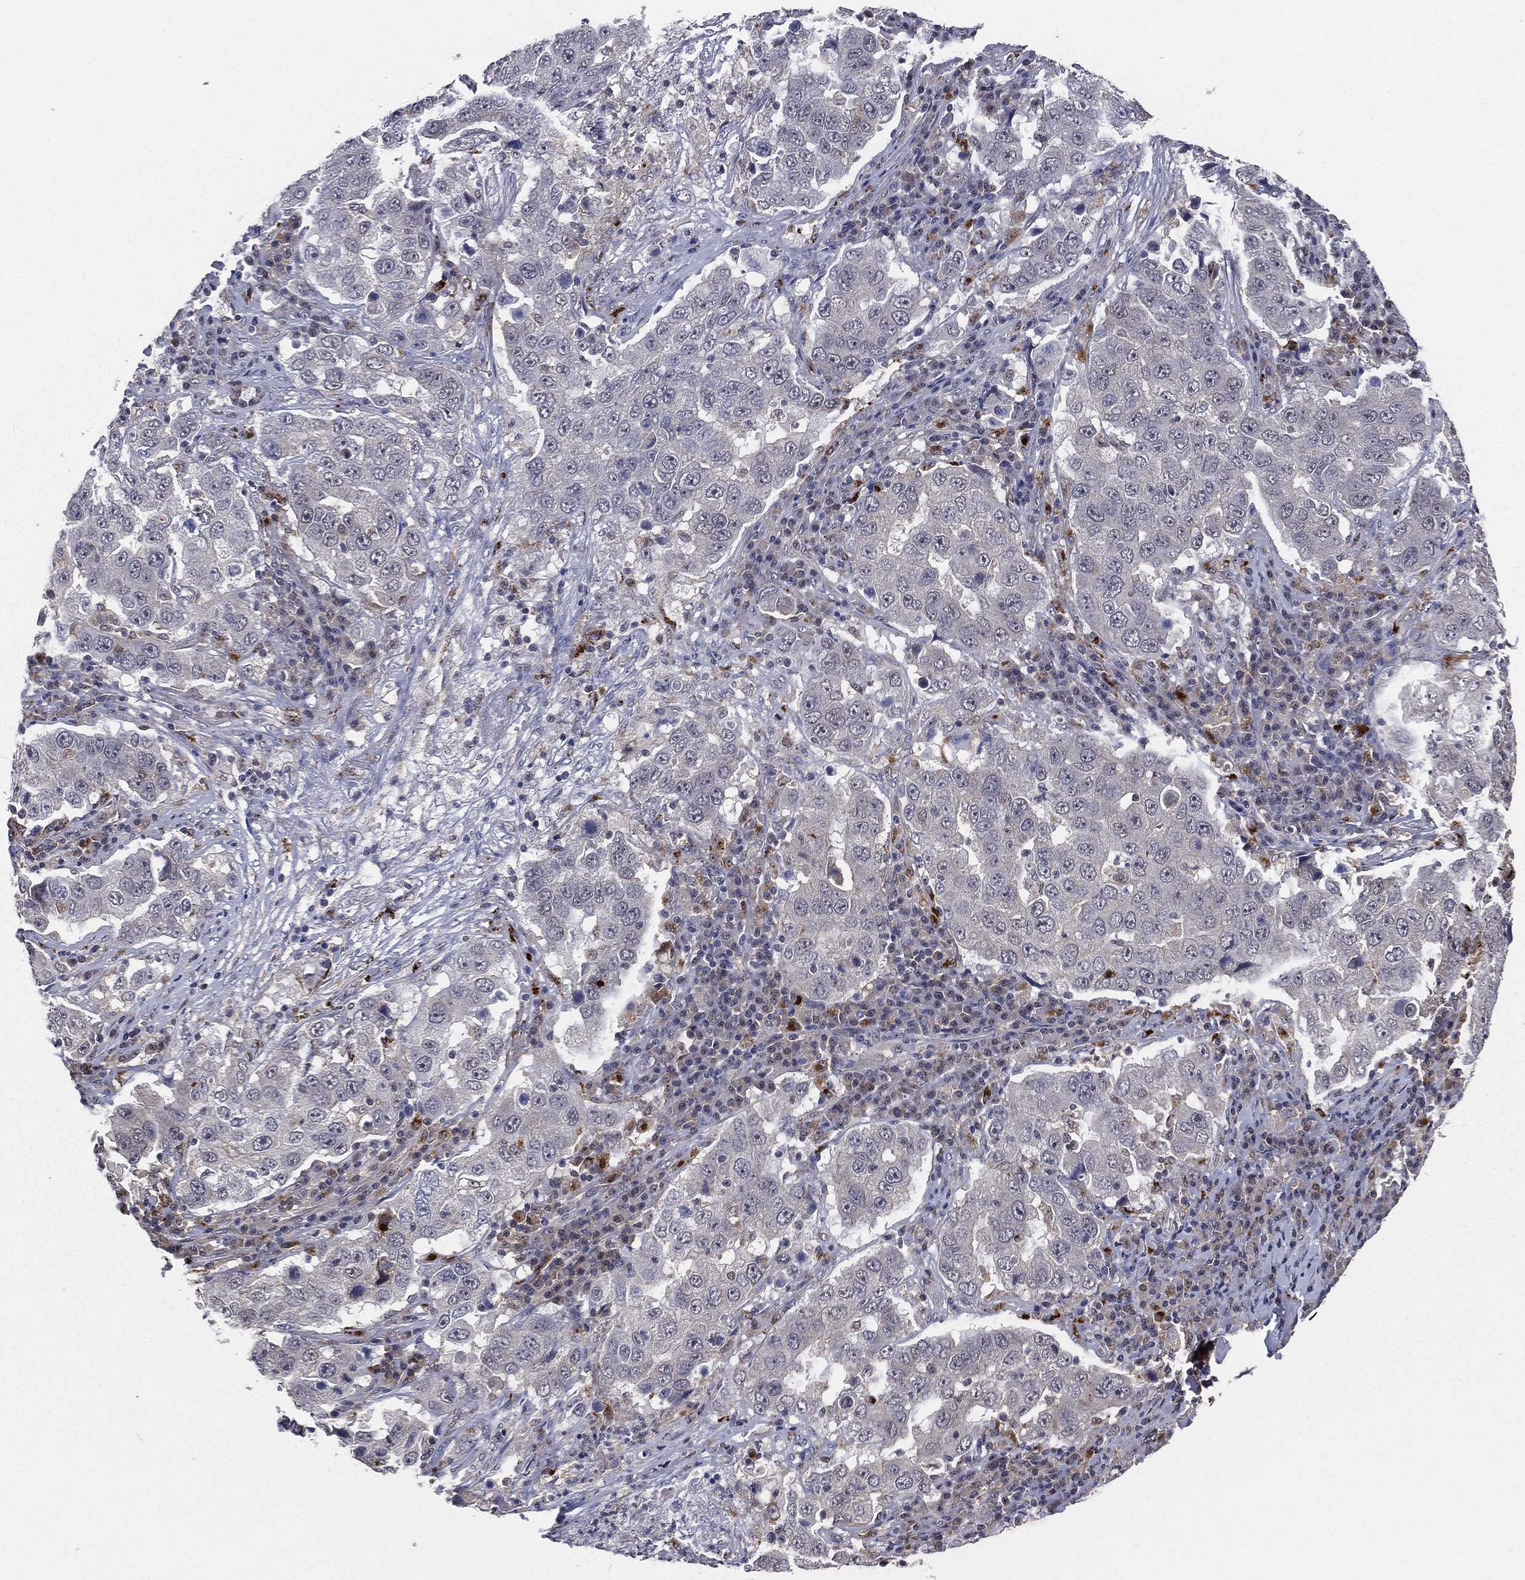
{"staining": {"intensity": "negative", "quantity": "none", "location": "none"}, "tissue": "lung cancer", "cell_type": "Tumor cells", "image_type": "cancer", "snomed": [{"axis": "morphology", "description": "Adenocarcinoma, NOS"}, {"axis": "topography", "description": "Lung"}], "caption": "Lung adenocarcinoma was stained to show a protein in brown. There is no significant staining in tumor cells.", "gene": "TRMT1L", "patient": {"sex": "male", "age": 73}}